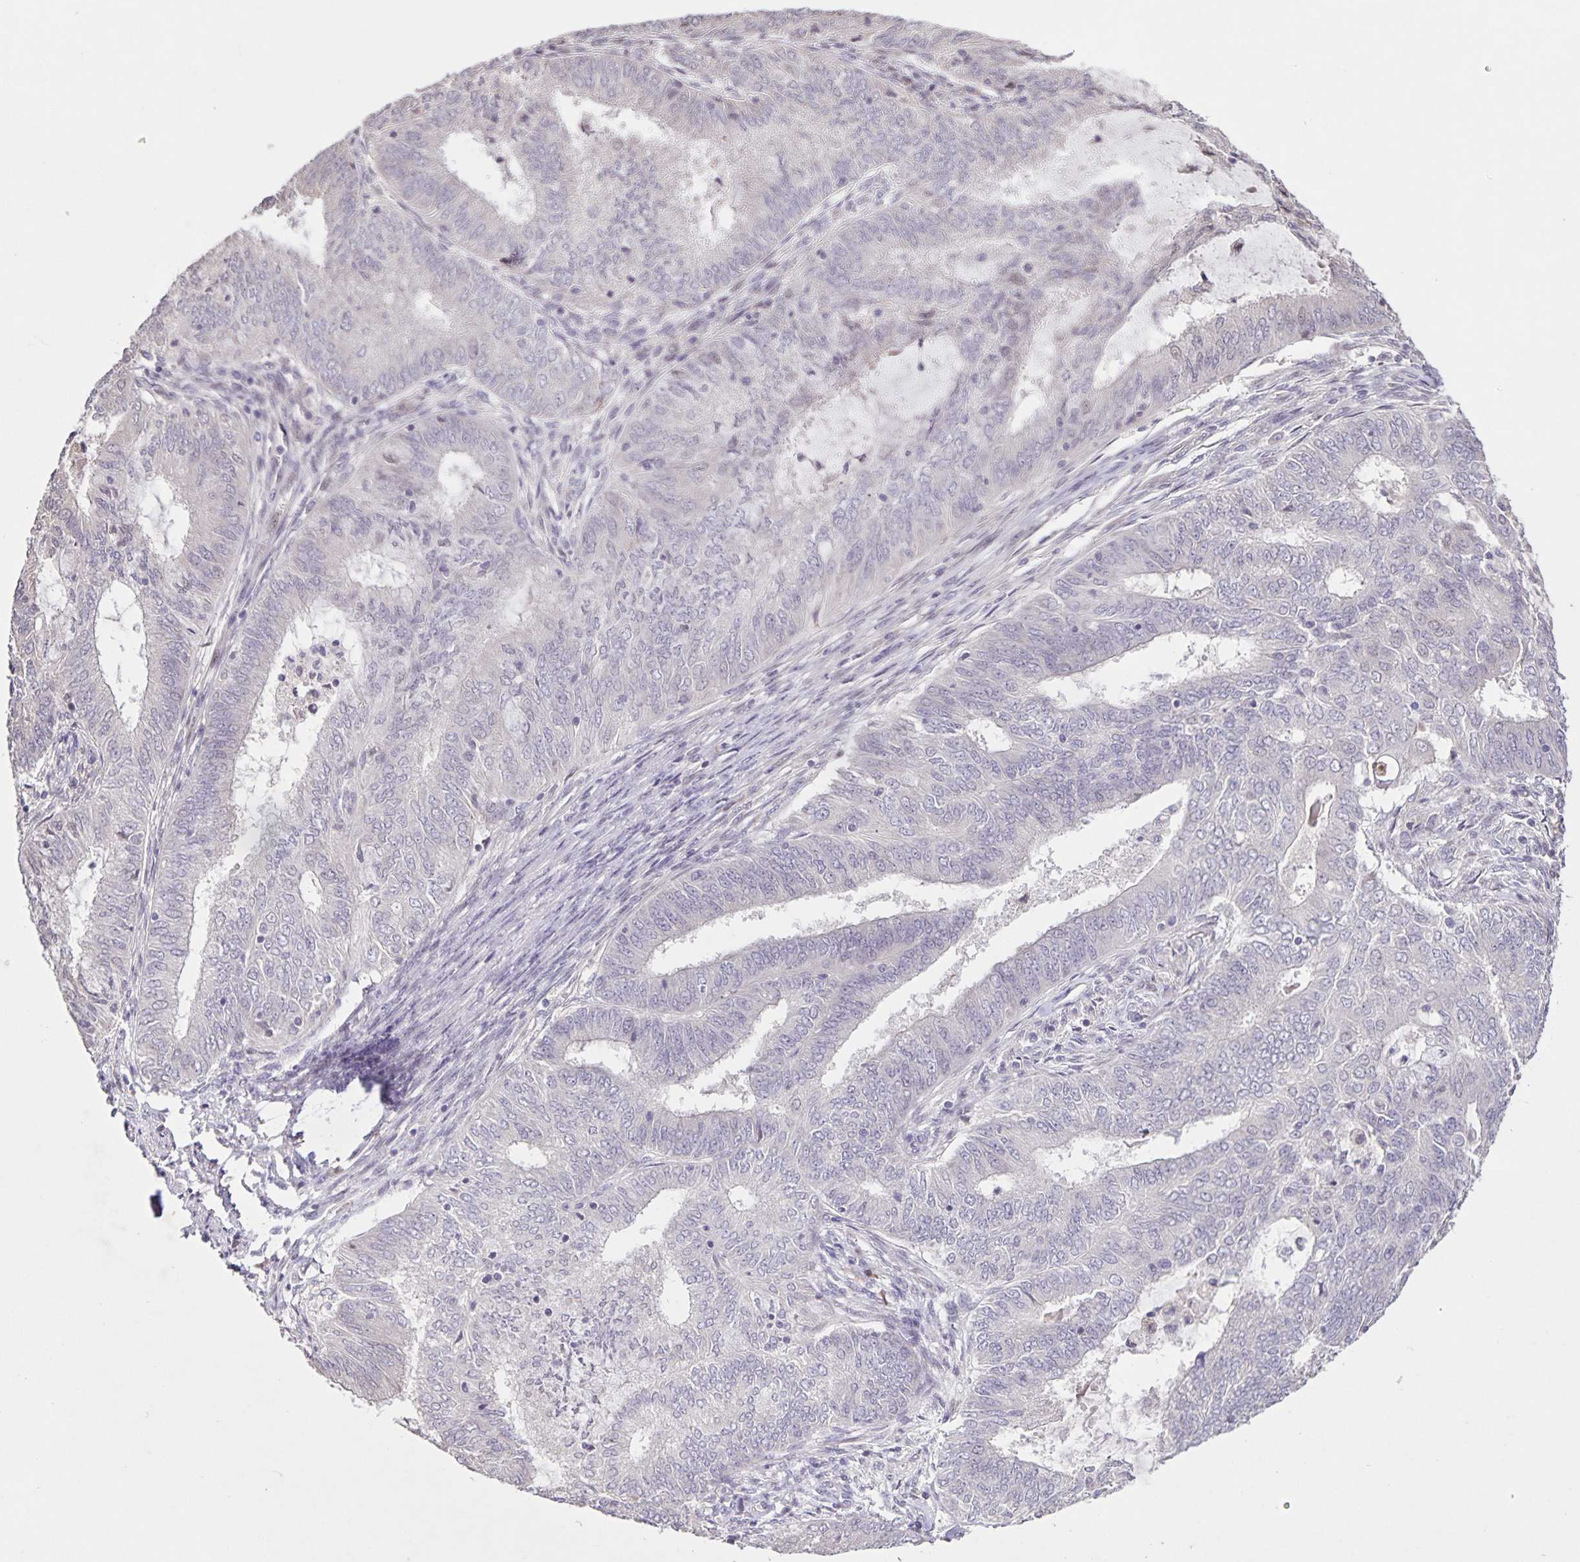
{"staining": {"intensity": "negative", "quantity": "none", "location": "none"}, "tissue": "endometrial cancer", "cell_type": "Tumor cells", "image_type": "cancer", "snomed": [{"axis": "morphology", "description": "Adenocarcinoma, NOS"}, {"axis": "topography", "description": "Endometrium"}], "caption": "This is a histopathology image of immunohistochemistry (IHC) staining of endometrial cancer, which shows no positivity in tumor cells.", "gene": "GDF2", "patient": {"sex": "female", "age": 62}}